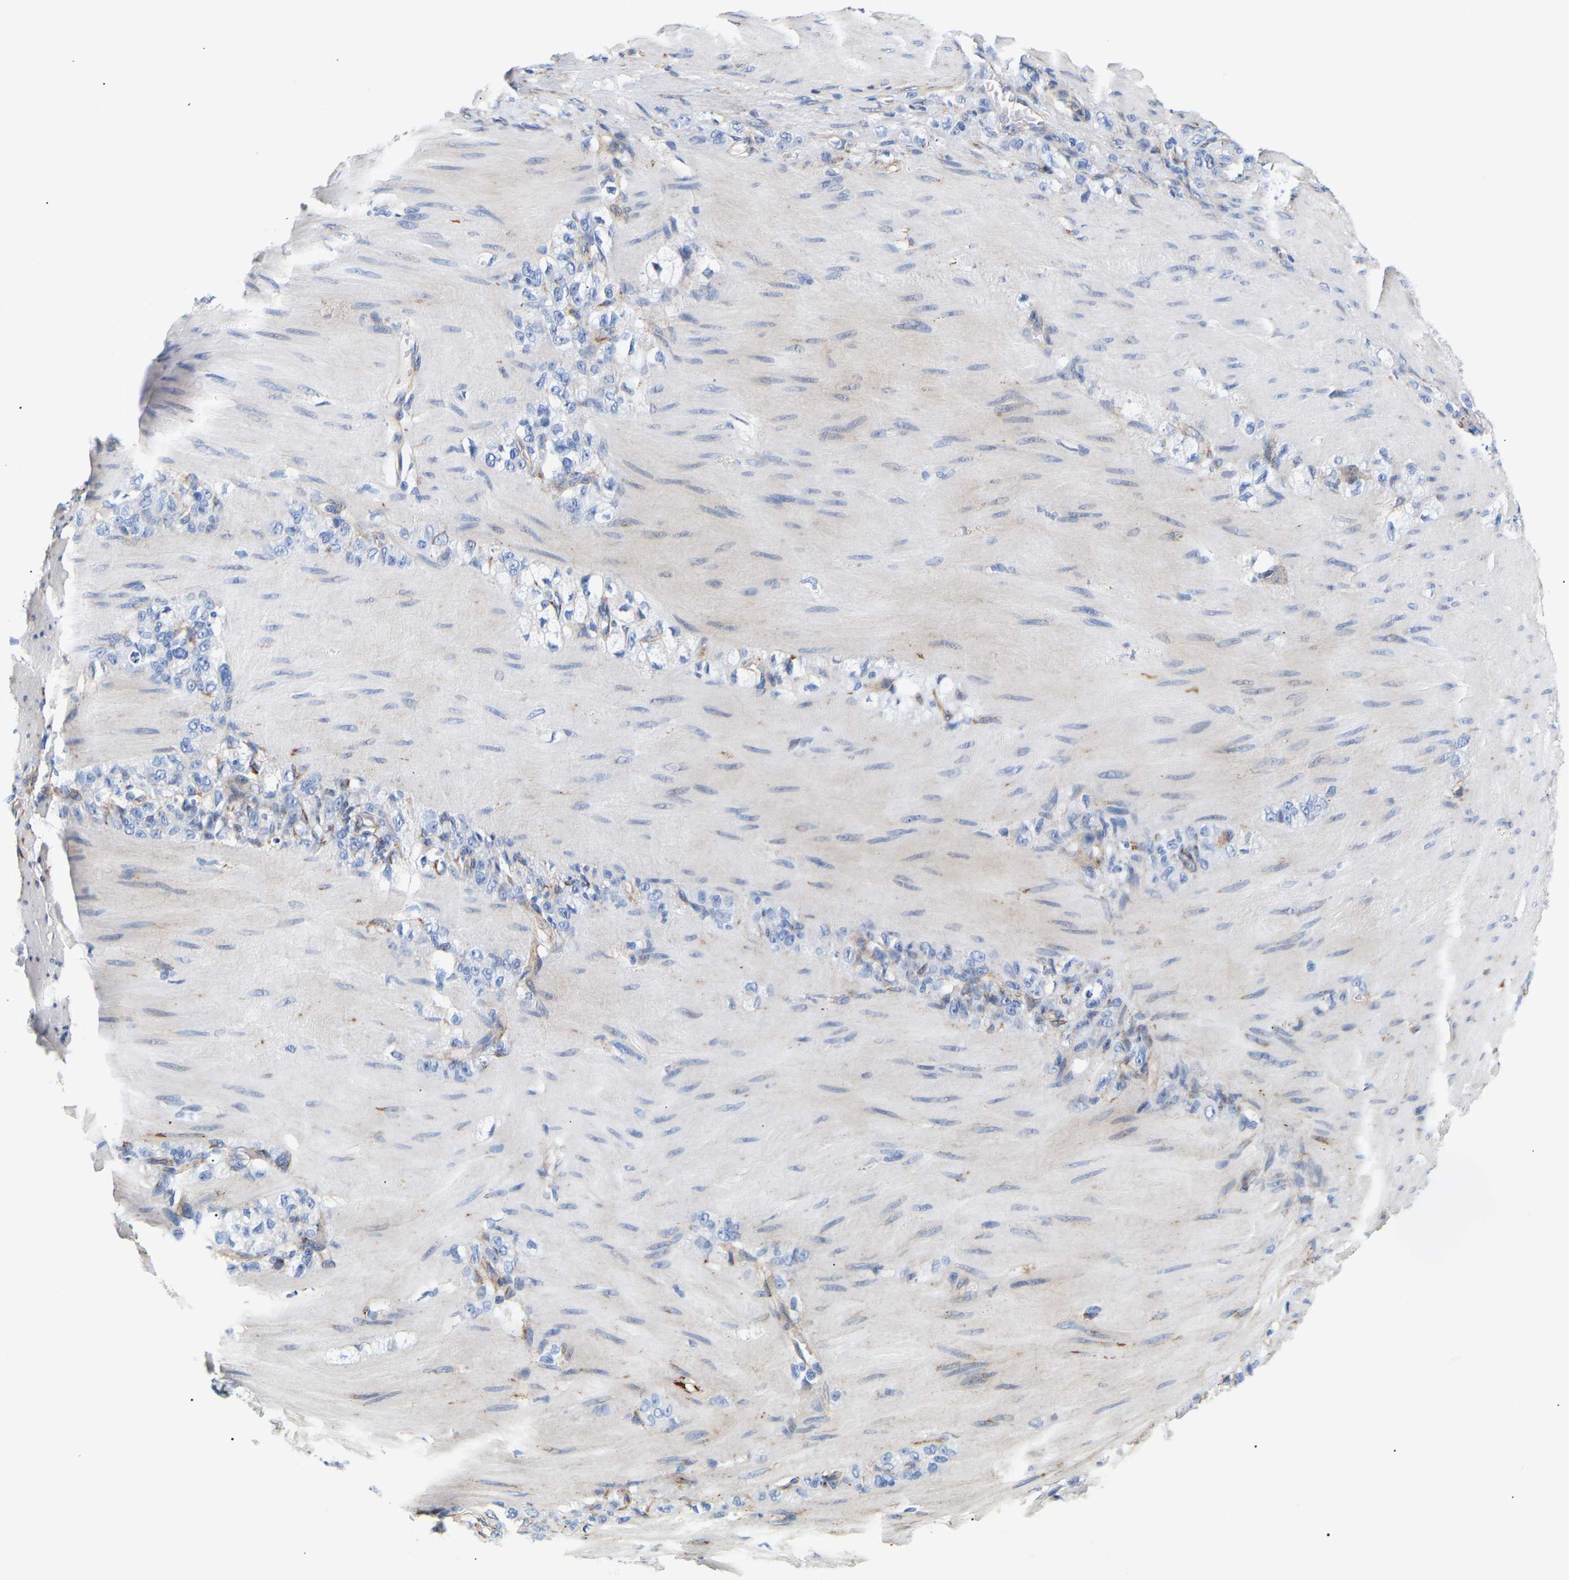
{"staining": {"intensity": "negative", "quantity": "none", "location": "none"}, "tissue": "stomach cancer", "cell_type": "Tumor cells", "image_type": "cancer", "snomed": [{"axis": "morphology", "description": "Normal tissue, NOS"}, {"axis": "morphology", "description": "Adenocarcinoma, NOS"}, {"axis": "topography", "description": "Stomach"}], "caption": "Stomach adenocarcinoma stained for a protein using immunohistochemistry (IHC) shows no expression tumor cells.", "gene": "IGFBP7", "patient": {"sex": "male", "age": 82}}